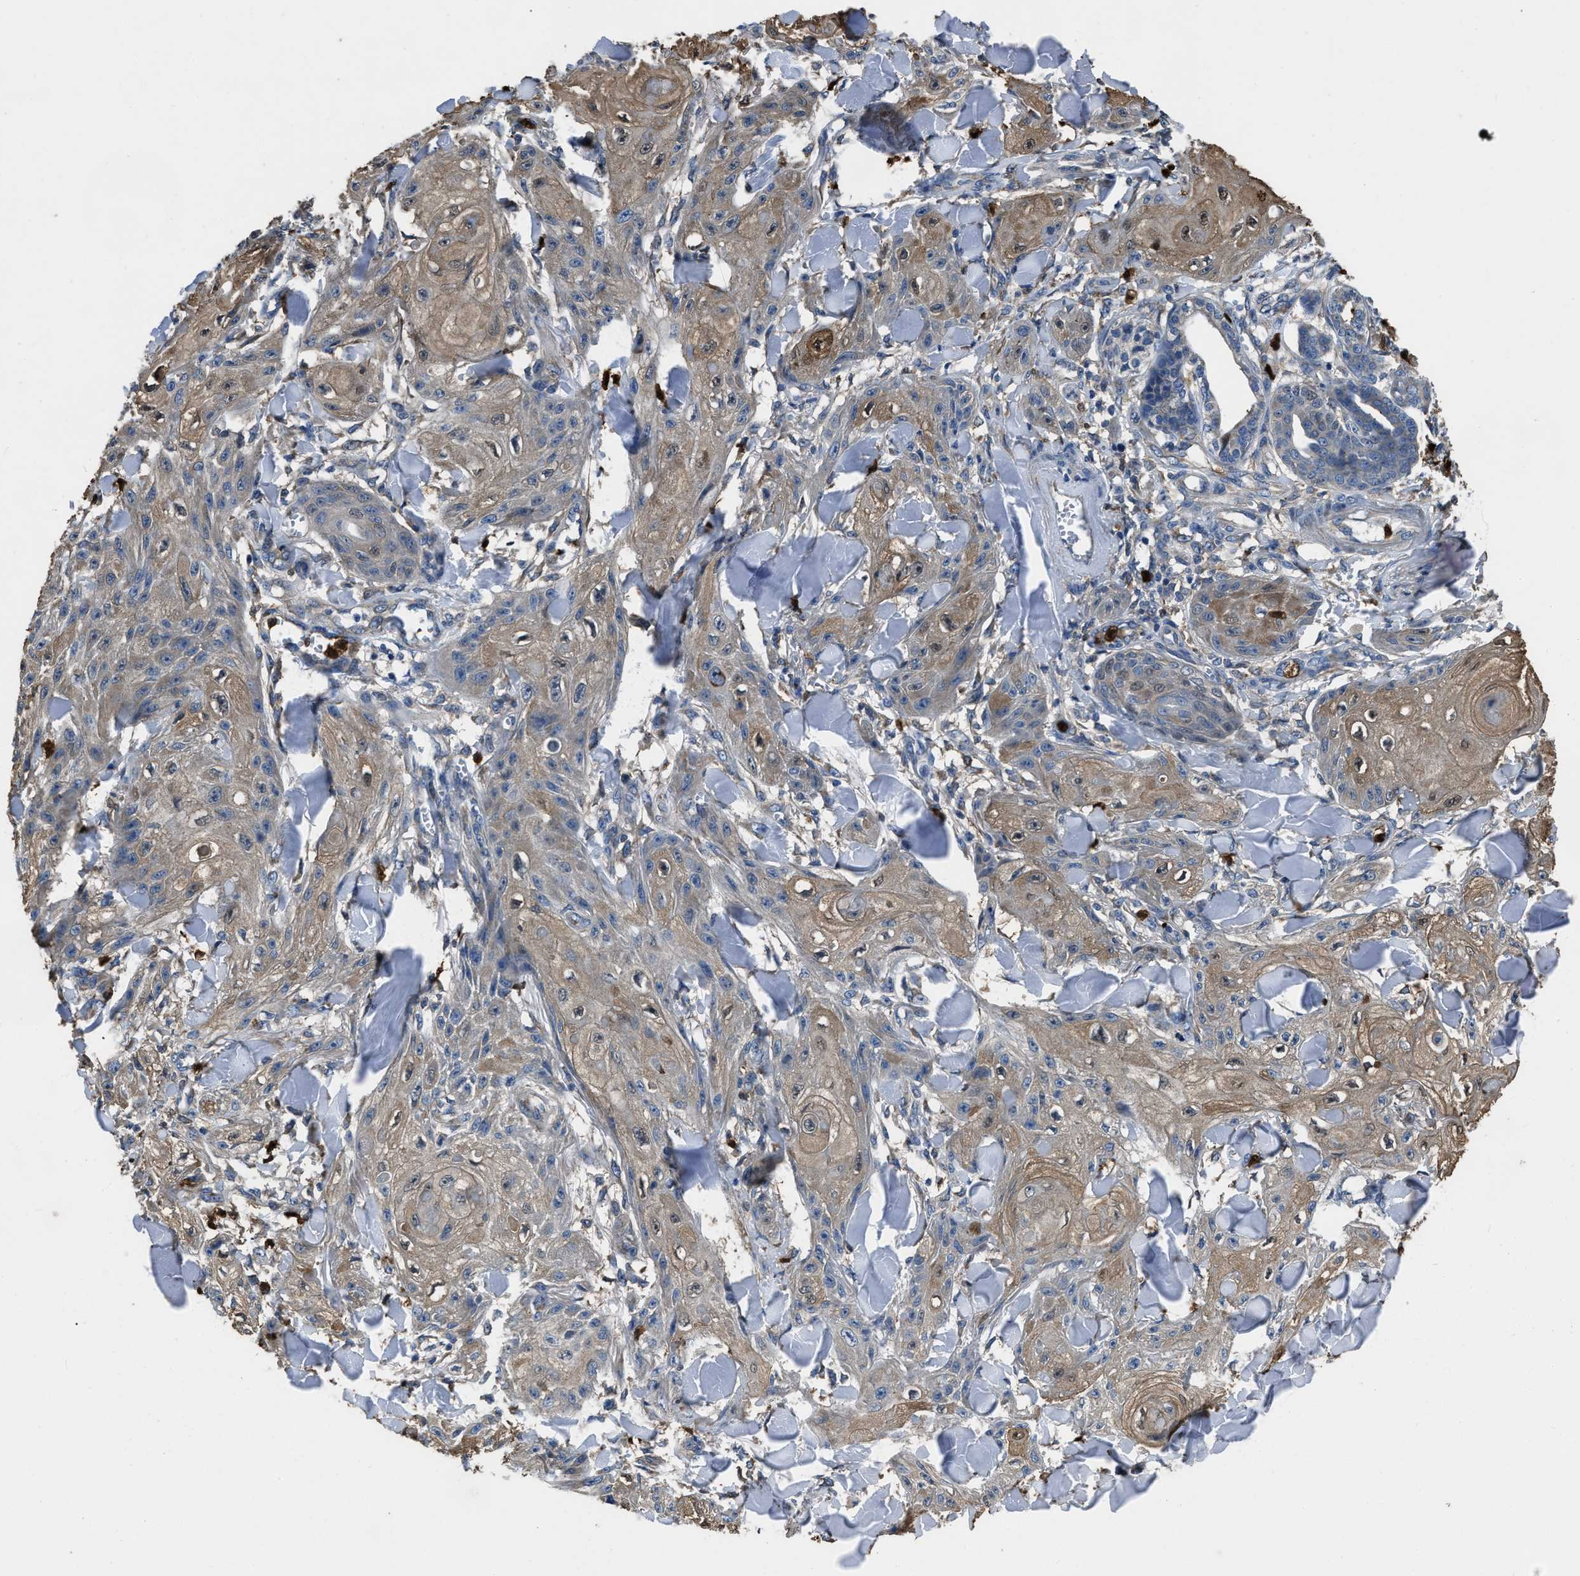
{"staining": {"intensity": "weak", "quantity": ">75%", "location": "cytoplasmic/membranous"}, "tissue": "skin cancer", "cell_type": "Tumor cells", "image_type": "cancer", "snomed": [{"axis": "morphology", "description": "Squamous cell carcinoma, NOS"}, {"axis": "topography", "description": "Skin"}], "caption": "This is an image of IHC staining of skin cancer, which shows weak expression in the cytoplasmic/membranous of tumor cells.", "gene": "ANGPT1", "patient": {"sex": "male", "age": 74}}